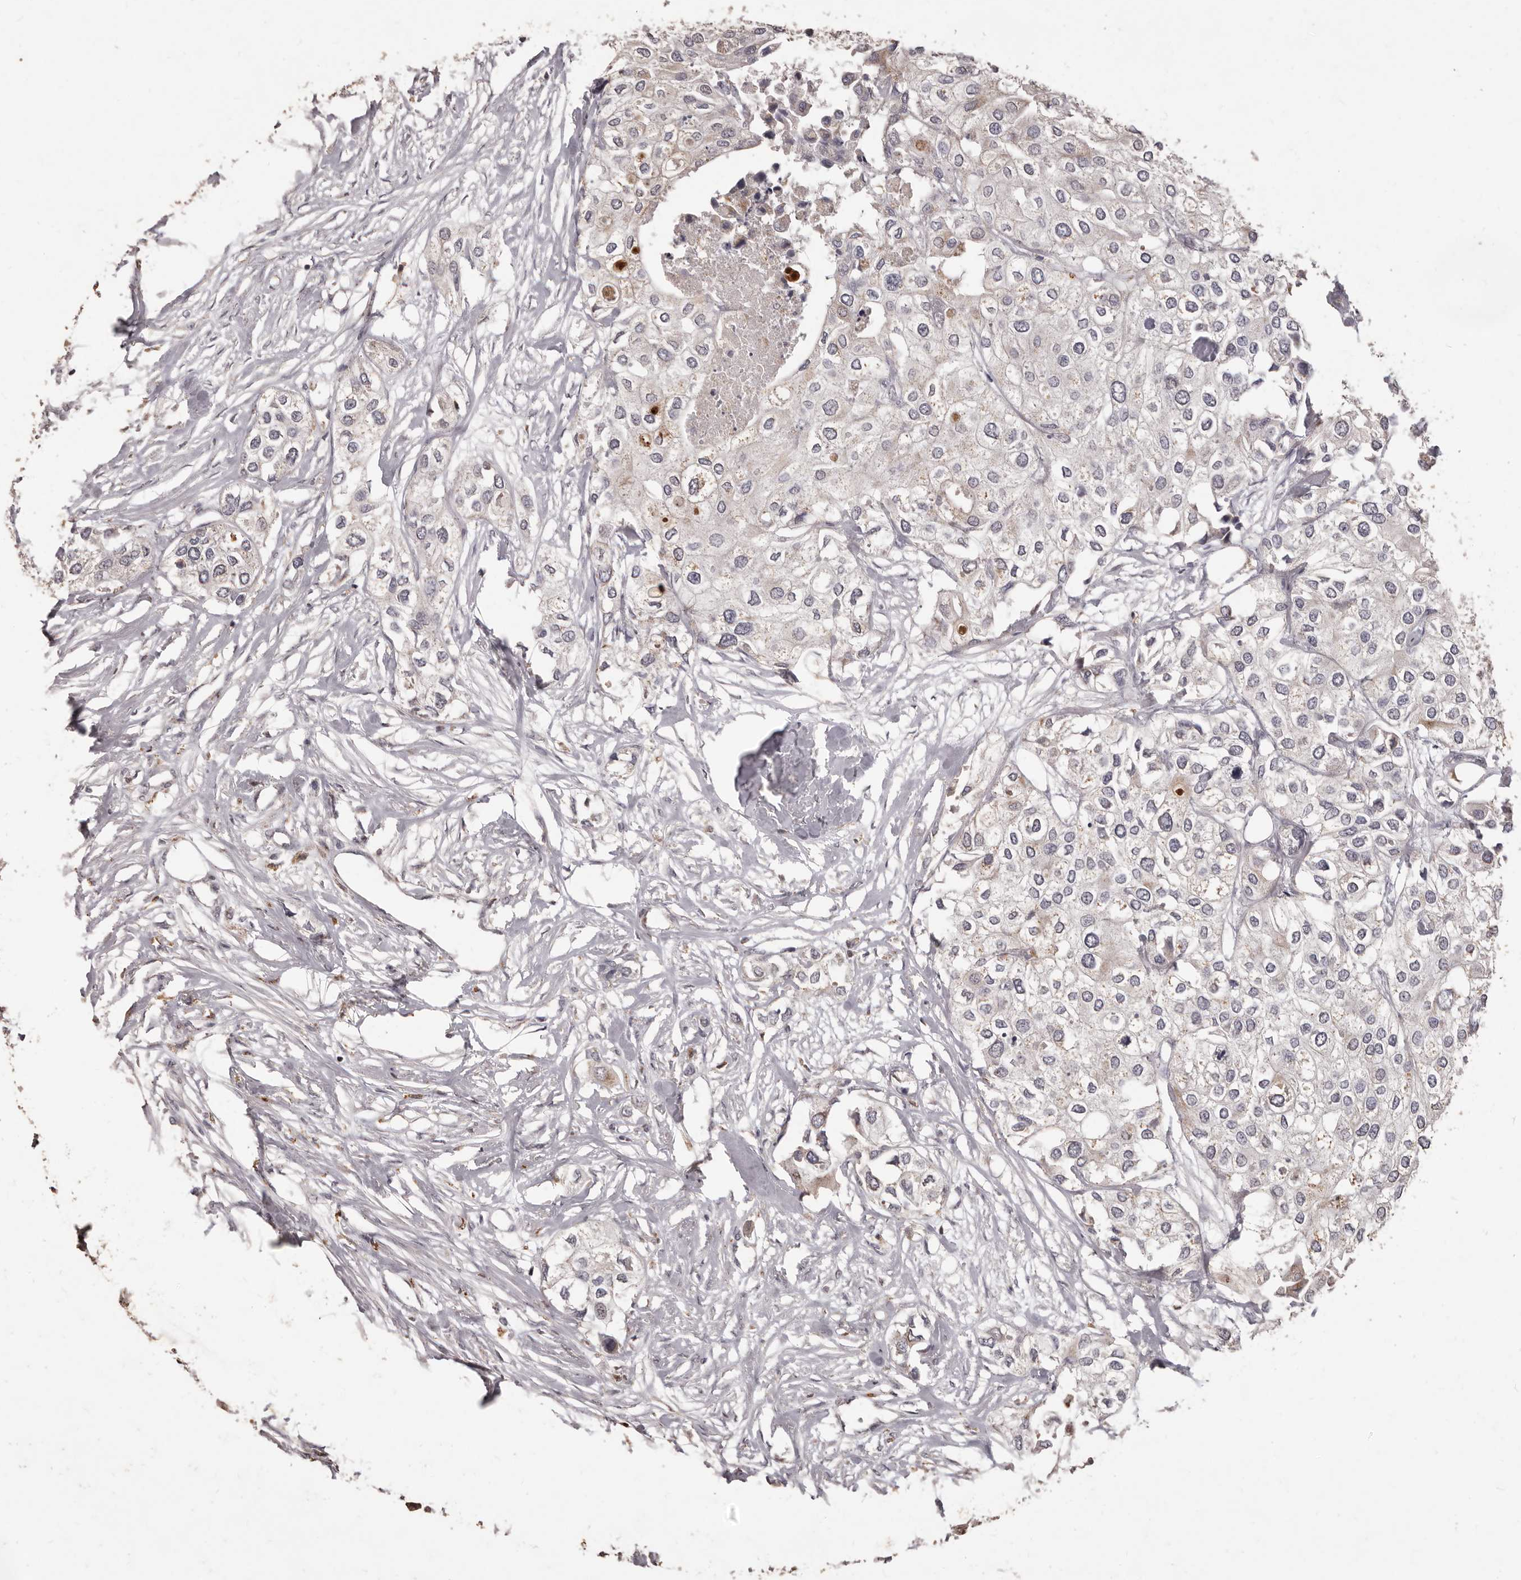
{"staining": {"intensity": "weak", "quantity": "<25%", "location": "cytoplasmic/membranous"}, "tissue": "urothelial cancer", "cell_type": "Tumor cells", "image_type": "cancer", "snomed": [{"axis": "morphology", "description": "Urothelial carcinoma, High grade"}, {"axis": "topography", "description": "Urinary bladder"}], "caption": "The image displays no significant staining in tumor cells of urothelial cancer.", "gene": "PRSS27", "patient": {"sex": "male", "age": 64}}